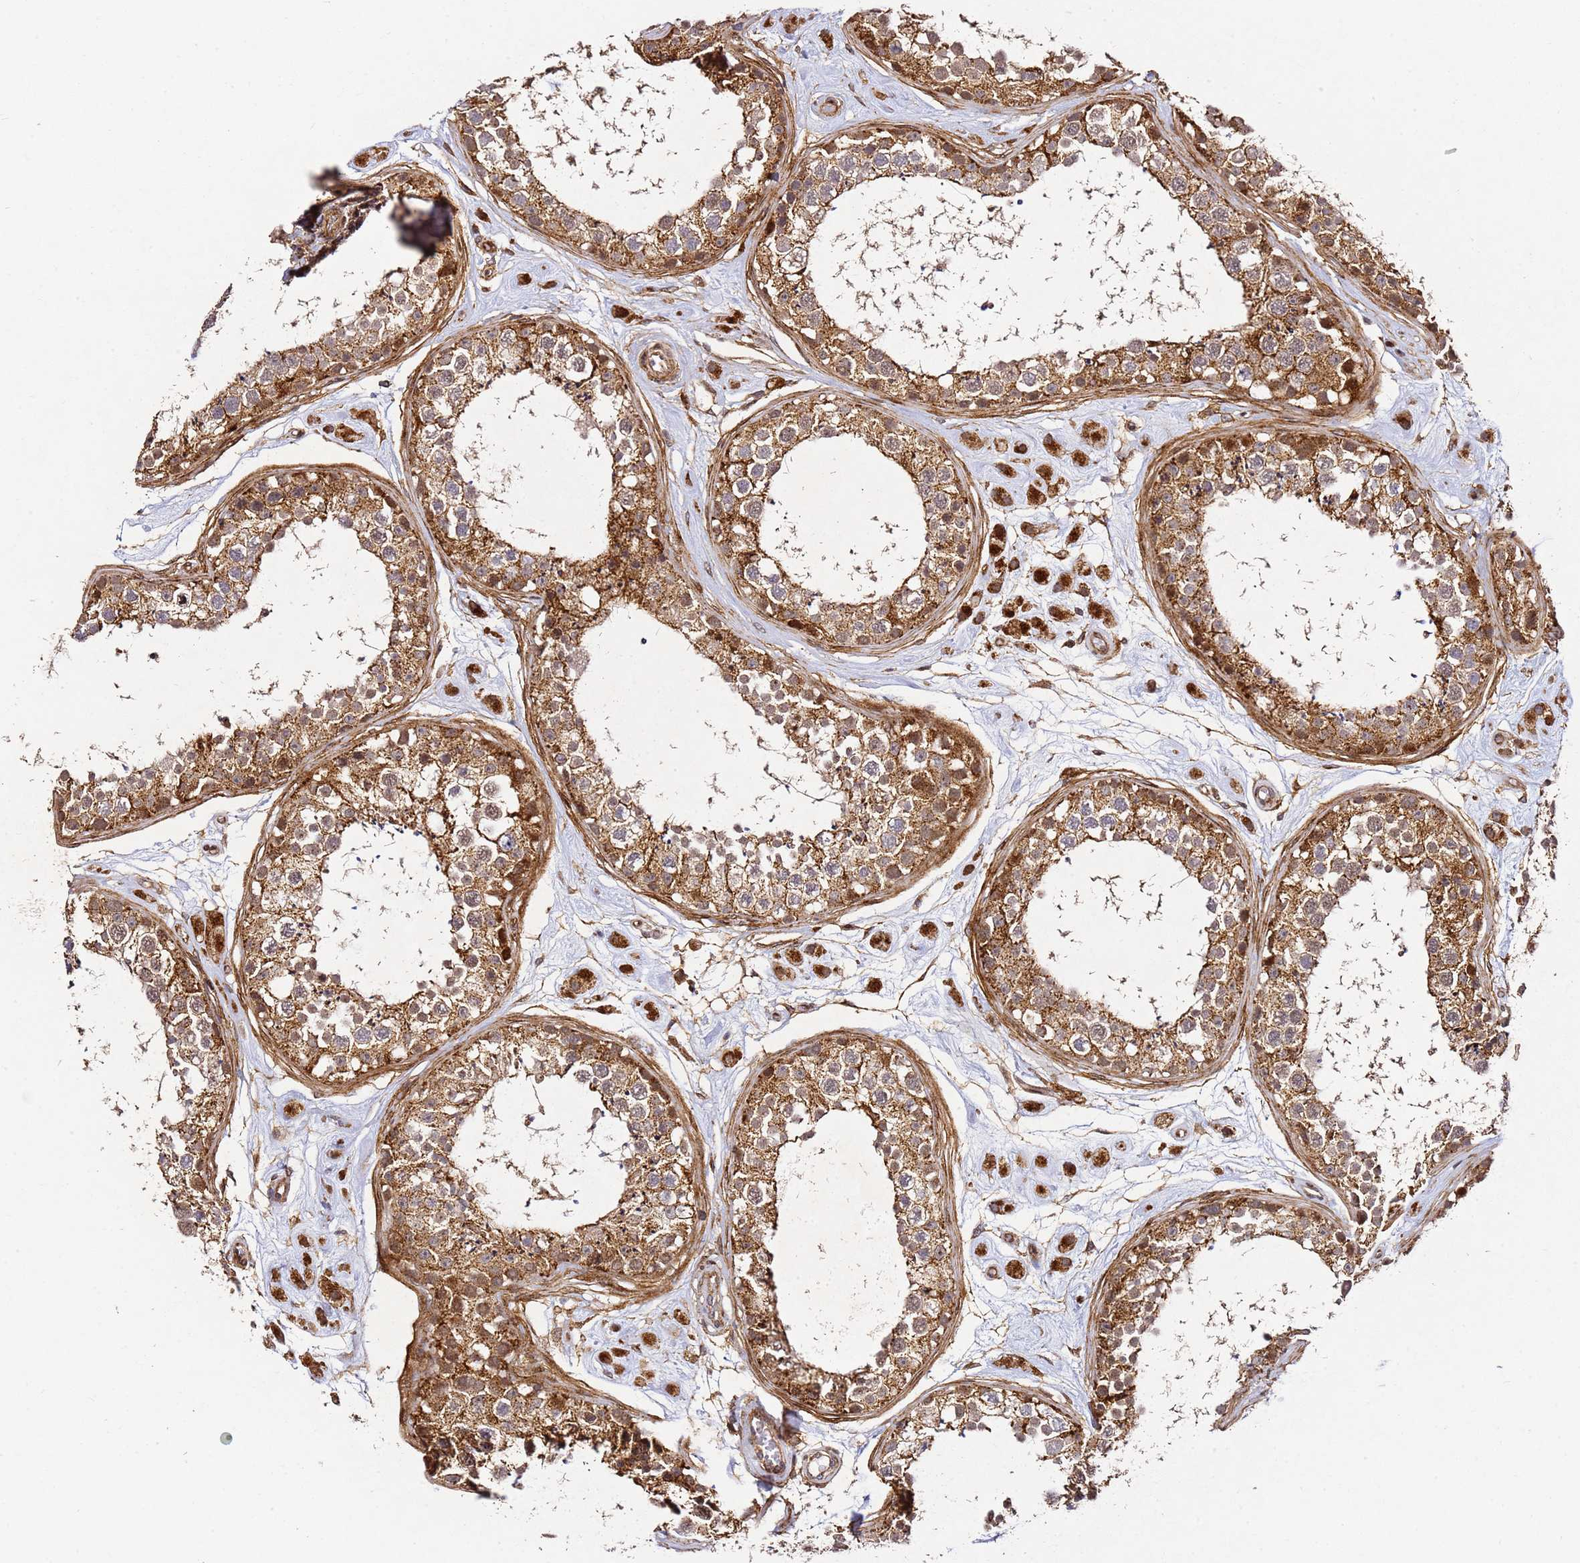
{"staining": {"intensity": "moderate", "quantity": ">75%", "location": "cytoplasmic/membranous"}, "tissue": "testis", "cell_type": "Cells in seminiferous ducts", "image_type": "normal", "snomed": [{"axis": "morphology", "description": "Normal tissue, NOS"}, {"axis": "topography", "description": "Testis"}], "caption": "DAB (3,3'-diaminobenzidine) immunohistochemical staining of normal human testis reveals moderate cytoplasmic/membranous protein staining in approximately >75% of cells in seminiferous ducts.", "gene": "ZNF296", "patient": {"sex": "male", "age": 25}}